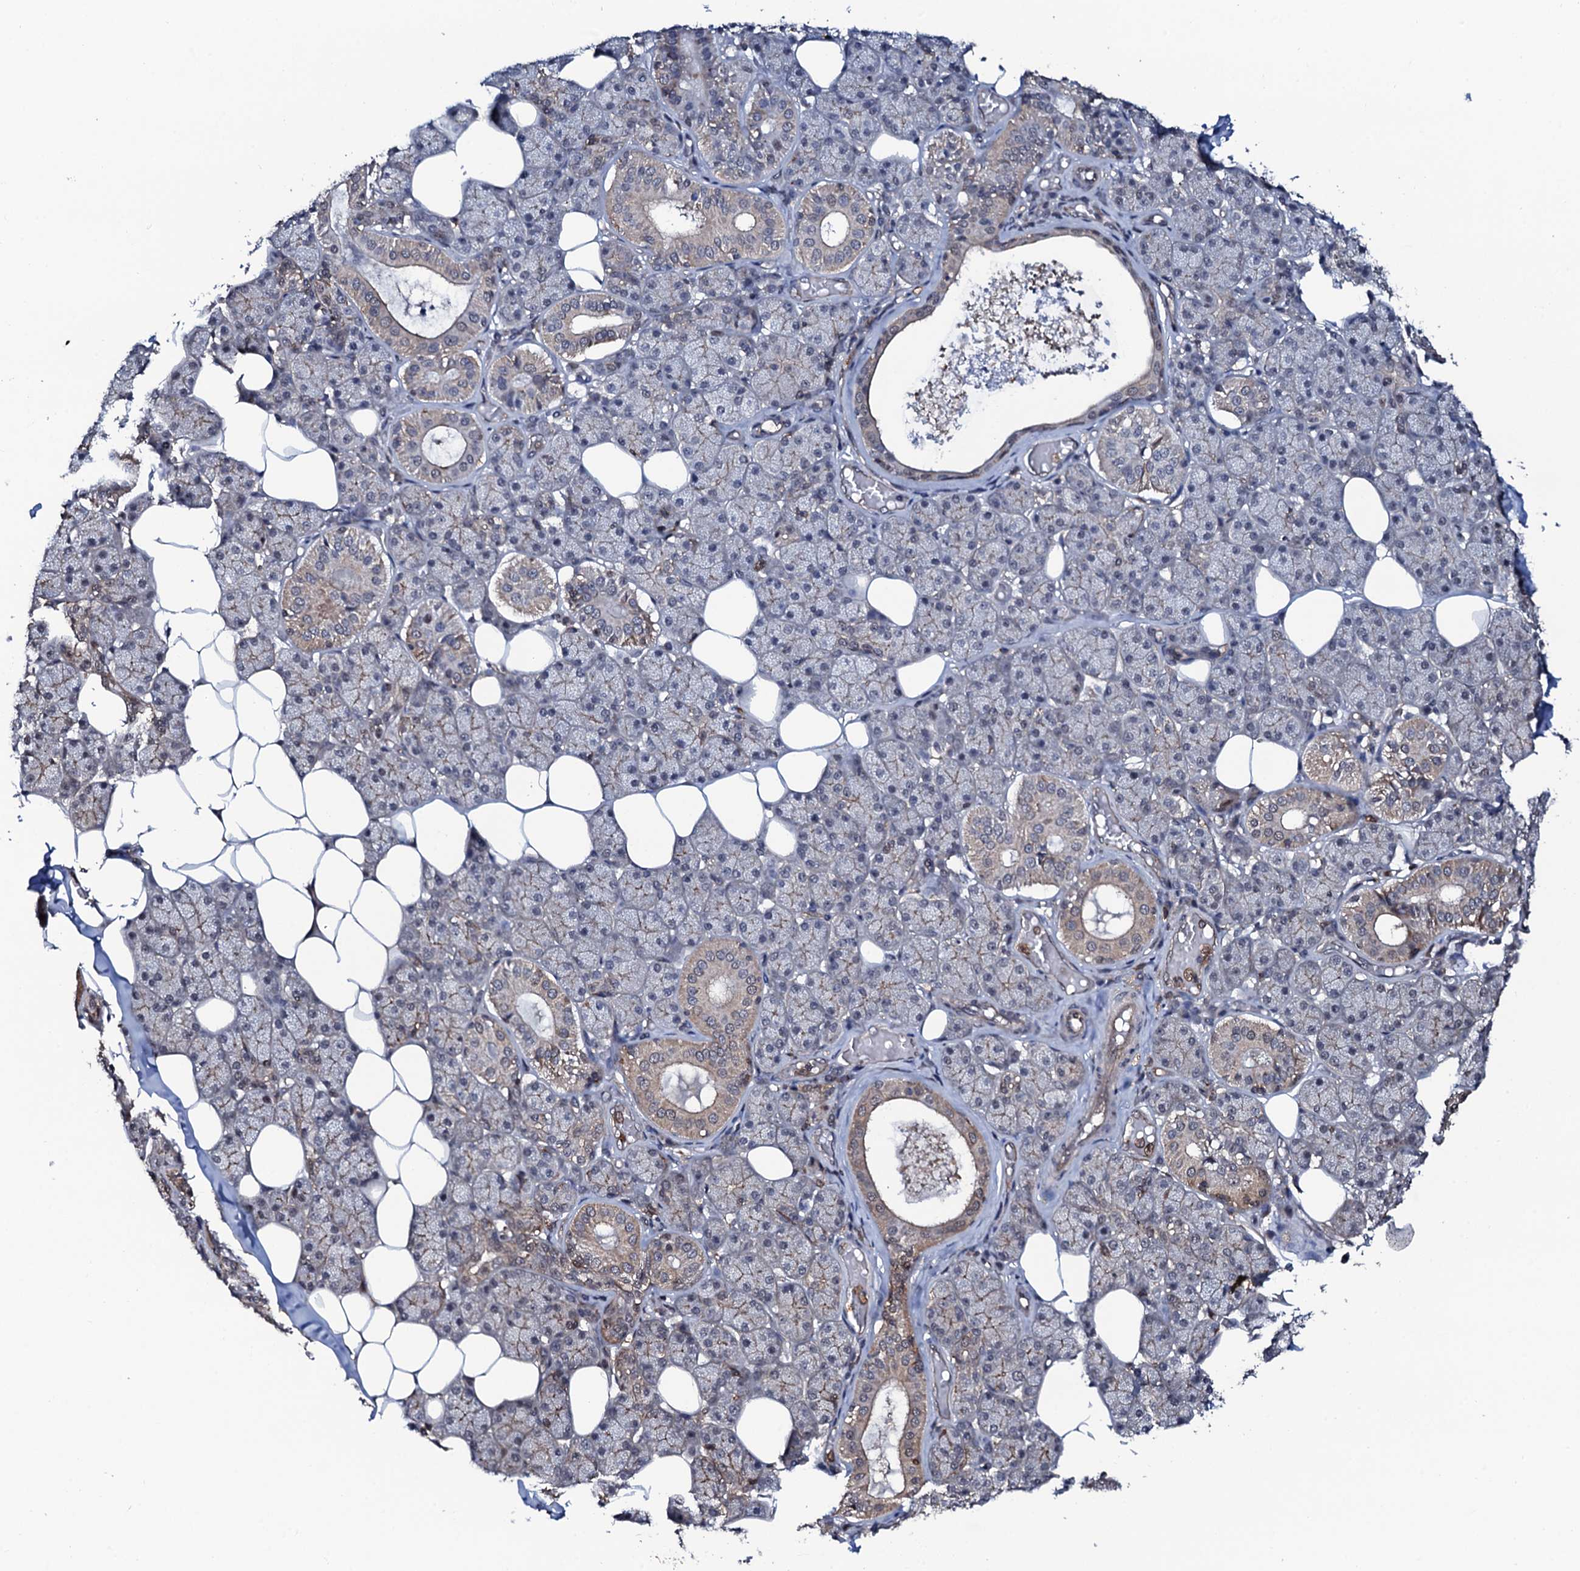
{"staining": {"intensity": "moderate", "quantity": "<25%", "location": "cytoplasmic/membranous,nuclear"}, "tissue": "salivary gland", "cell_type": "Glandular cells", "image_type": "normal", "snomed": [{"axis": "morphology", "description": "Normal tissue, NOS"}, {"axis": "topography", "description": "Salivary gland"}], "caption": "High-magnification brightfield microscopy of normal salivary gland stained with DAB (3,3'-diaminobenzidine) (brown) and counterstained with hematoxylin (blue). glandular cells exhibit moderate cytoplasmic/membranous,nuclear positivity is seen in about<25% of cells. The staining is performed using DAB (3,3'-diaminobenzidine) brown chromogen to label protein expression. The nuclei are counter-stained blue using hematoxylin.", "gene": "COG6", "patient": {"sex": "female", "age": 33}}